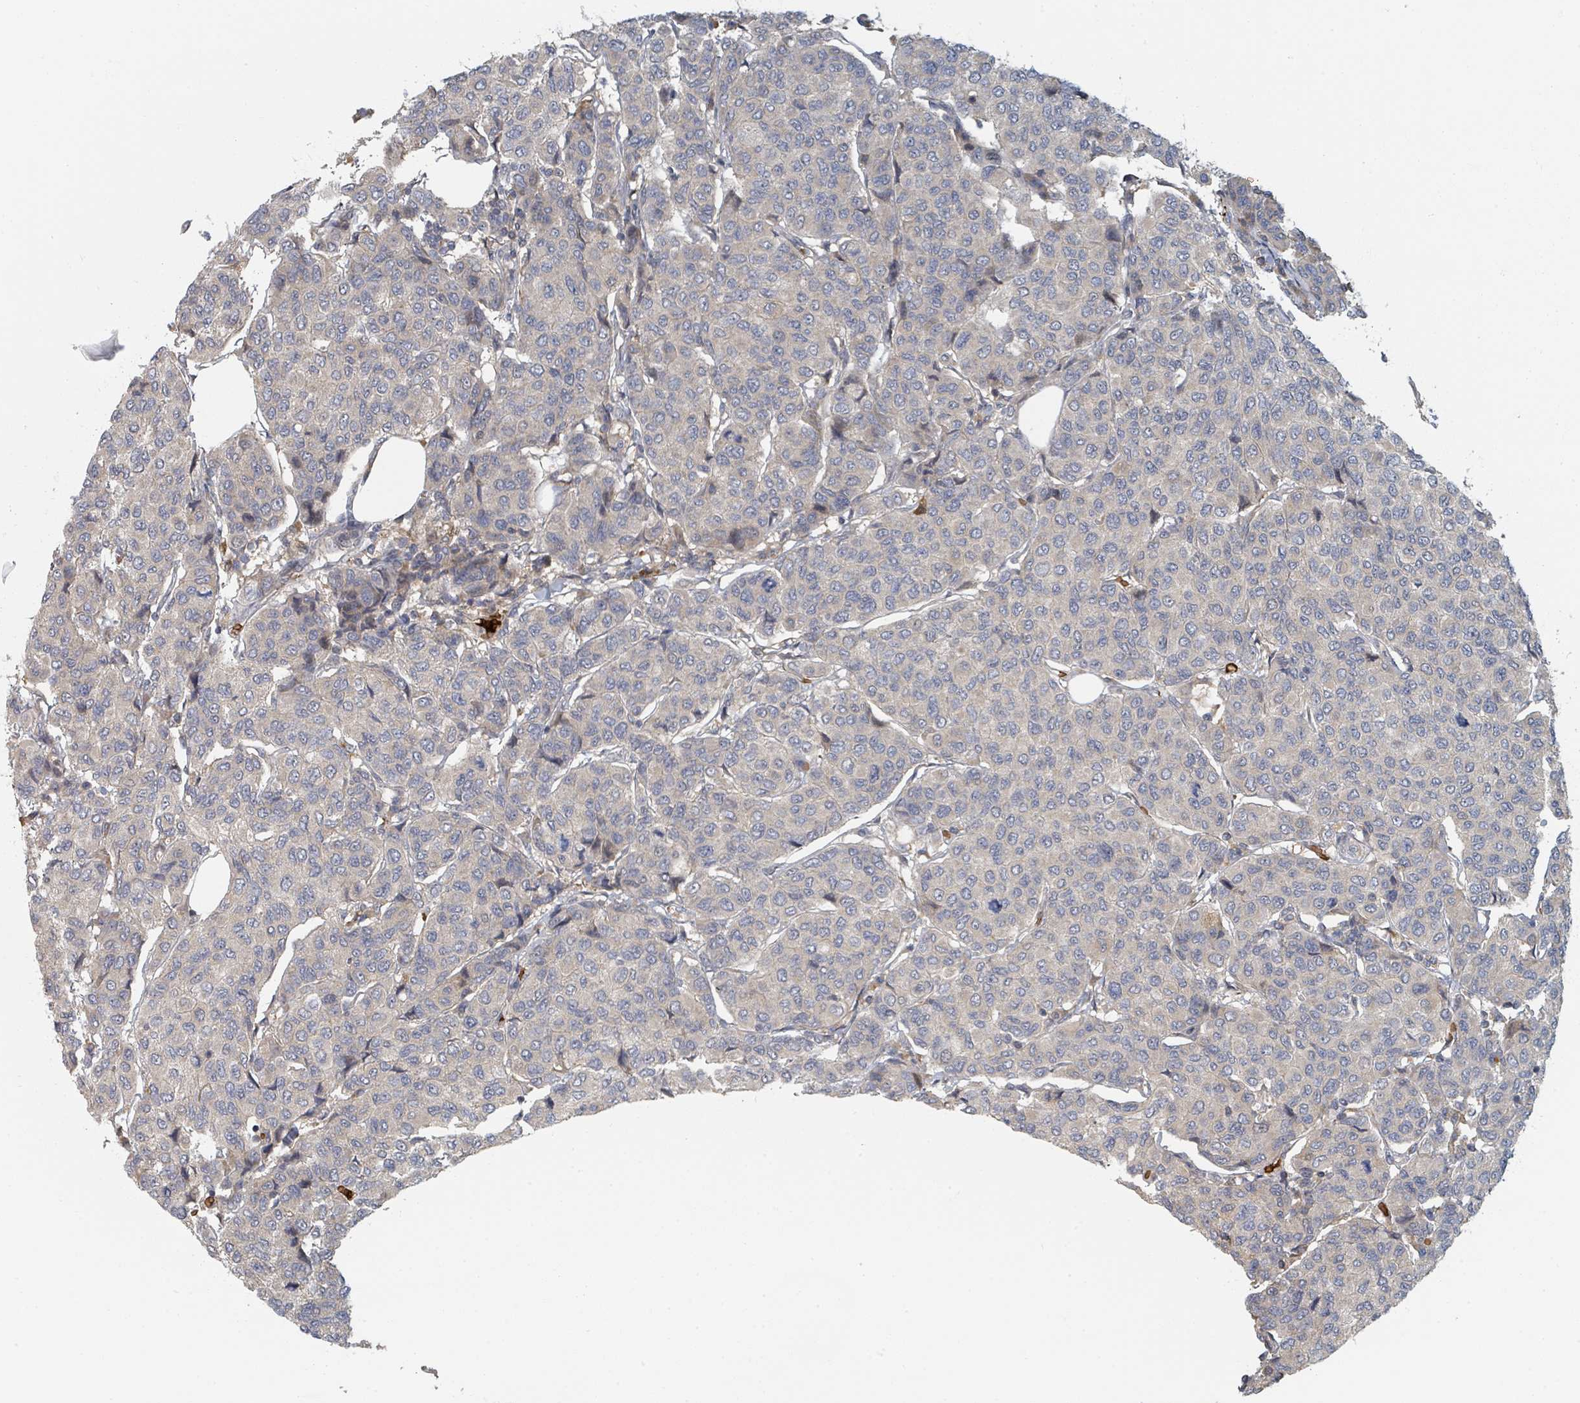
{"staining": {"intensity": "negative", "quantity": "none", "location": "none"}, "tissue": "breast cancer", "cell_type": "Tumor cells", "image_type": "cancer", "snomed": [{"axis": "morphology", "description": "Duct carcinoma"}, {"axis": "topography", "description": "Breast"}], "caption": "Immunohistochemistry micrograph of neoplastic tissue: human intraductal carcinoma (breast) stained with DAB displays no significant protein staining in tumor cells.", "gene": "TRPC4AP", "patient": {"sex": "female", "age": 55}}